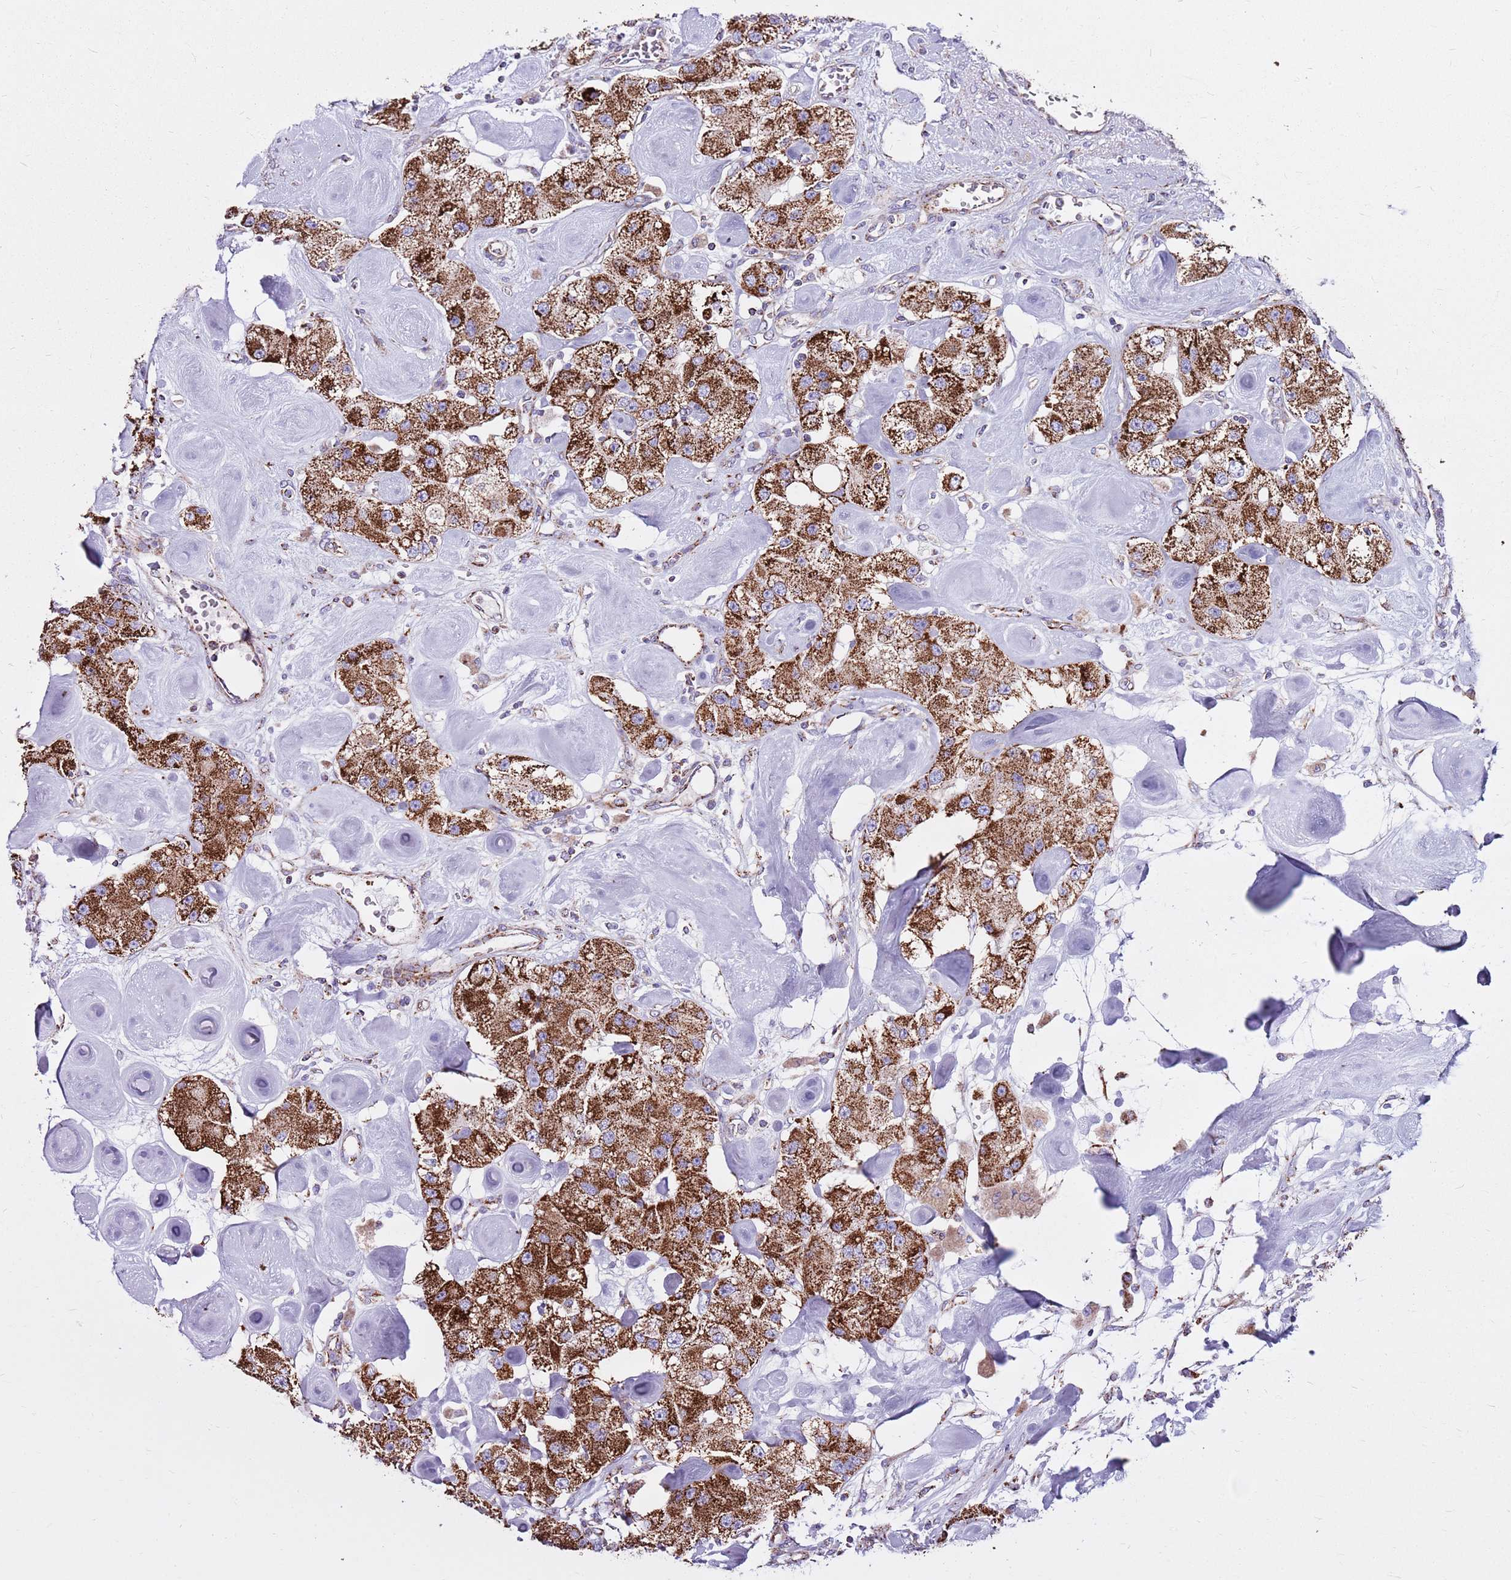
{"staining": {"intensity": "strong", "quantity": ">75%", "location": "cytoplasmic/membranous"}, "tissue": "carcinoid", "cell_type": "Tumor cells", "image_type": "cancer", "snomed": [{"axis": "morphology", "description": "Carcinoid, malignant, NOS"}, {"axis": "topography", "description": "Pancreas"}], "caption": "Human carcinoid (malignant) stained for a protein (brown) reveals strong cytoplasmic/membranous positive expression in about >75% of tumor cells.", "gene": "HECTD4", "patient": {"sex": "male", "age": 41}}